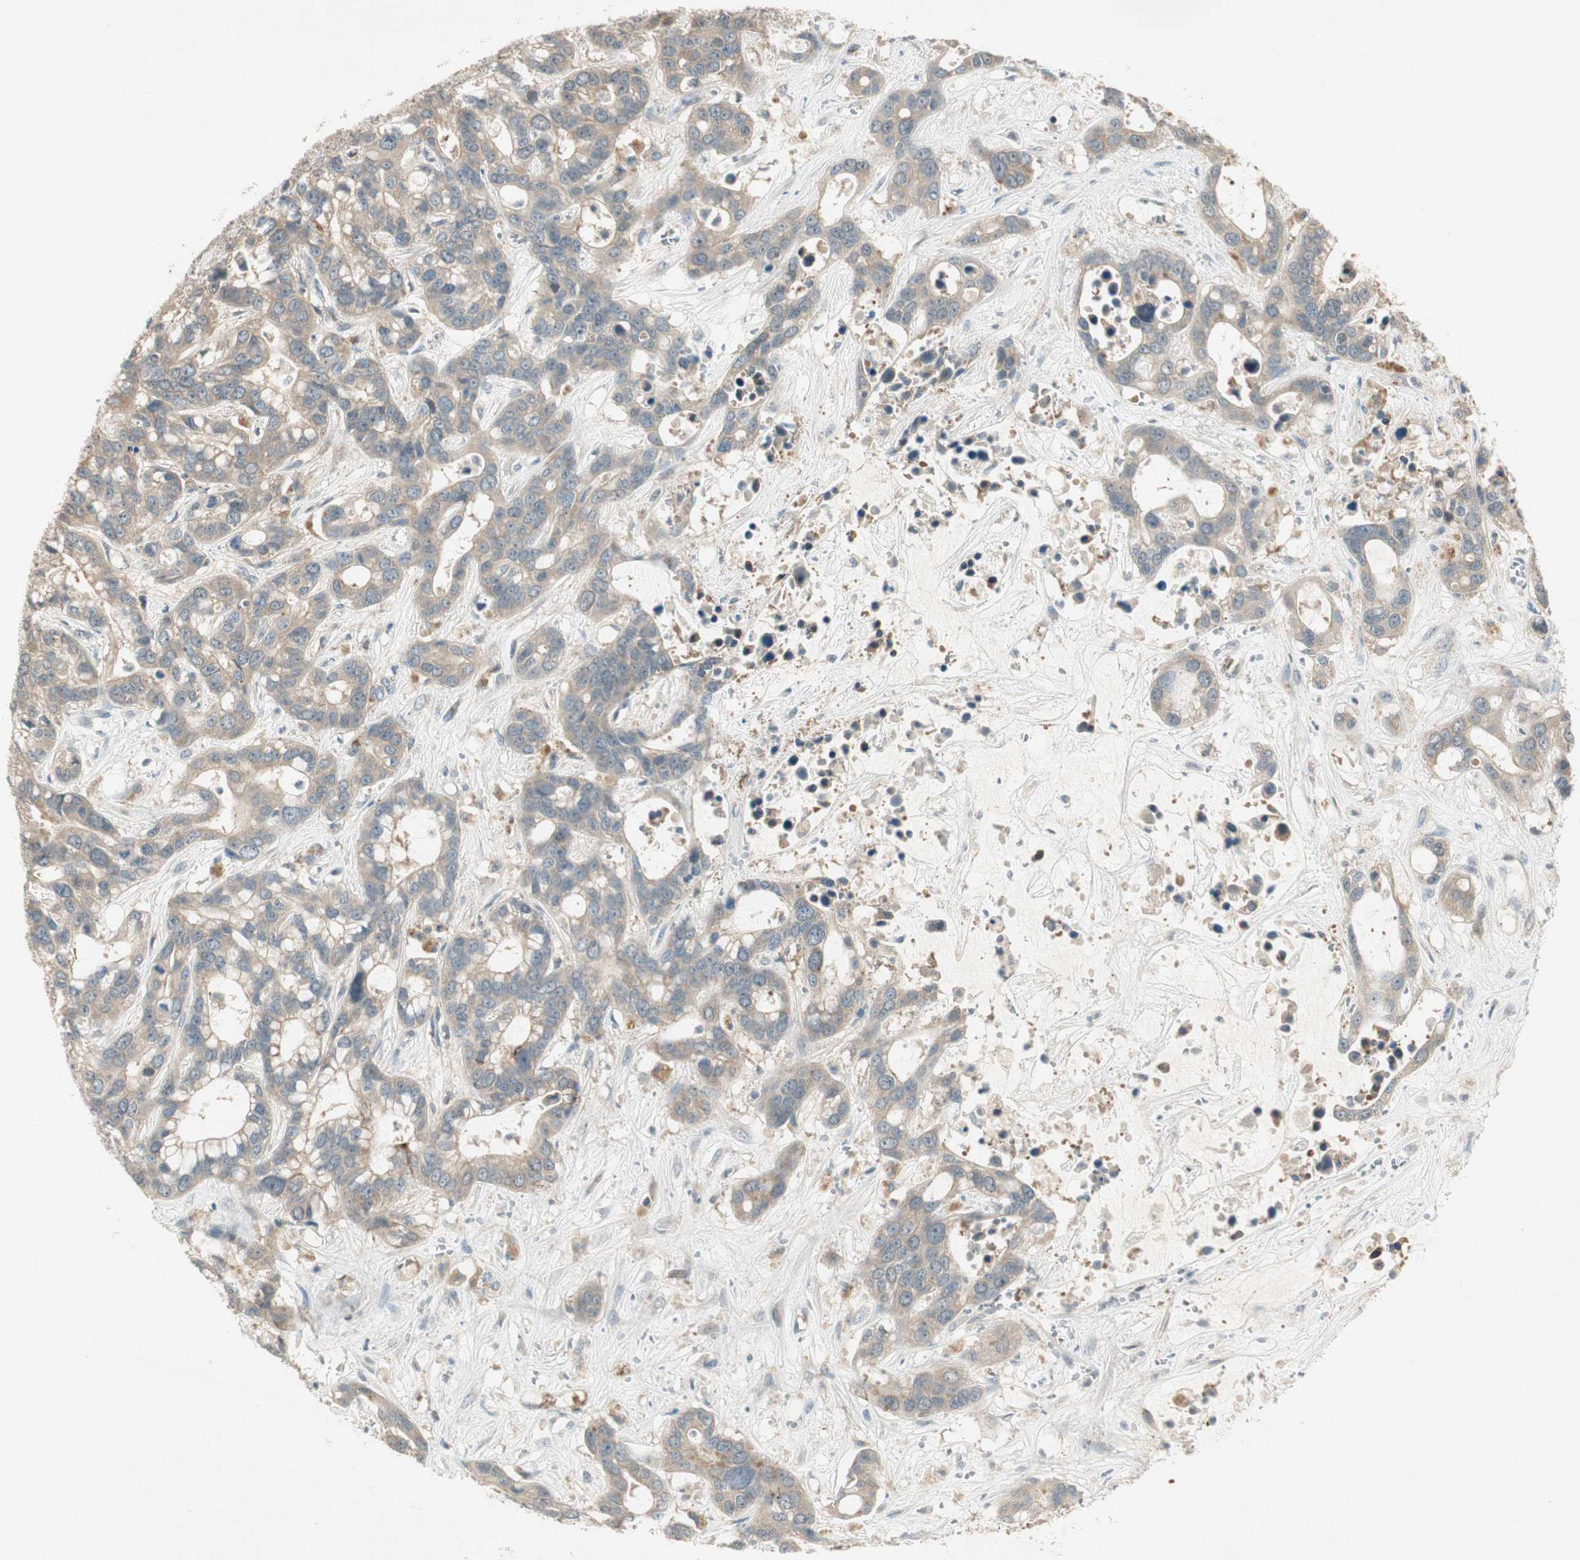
{"staining": {"intensity": "moderate", "quantity": ">75%", "location": "cytoplasmic/membranous"}, "tissue": "liver cancer", "cell_type": "Tumor cells", "image_type": "cancer", "snomed": [{"axis": "morphology", "description": "Cholangiocarcinoma"}, {"axis": "topography", "description": "Liver"}], "caption": "Liver cancer (cholangiocarcinoma) was stained to show a protein in brown. There is medium levels of moderate cytoplasmic/membranous expression in about >75% of tumor cells.", "gene": "USP2", "patient": {"sex": "female", "age": 65}}